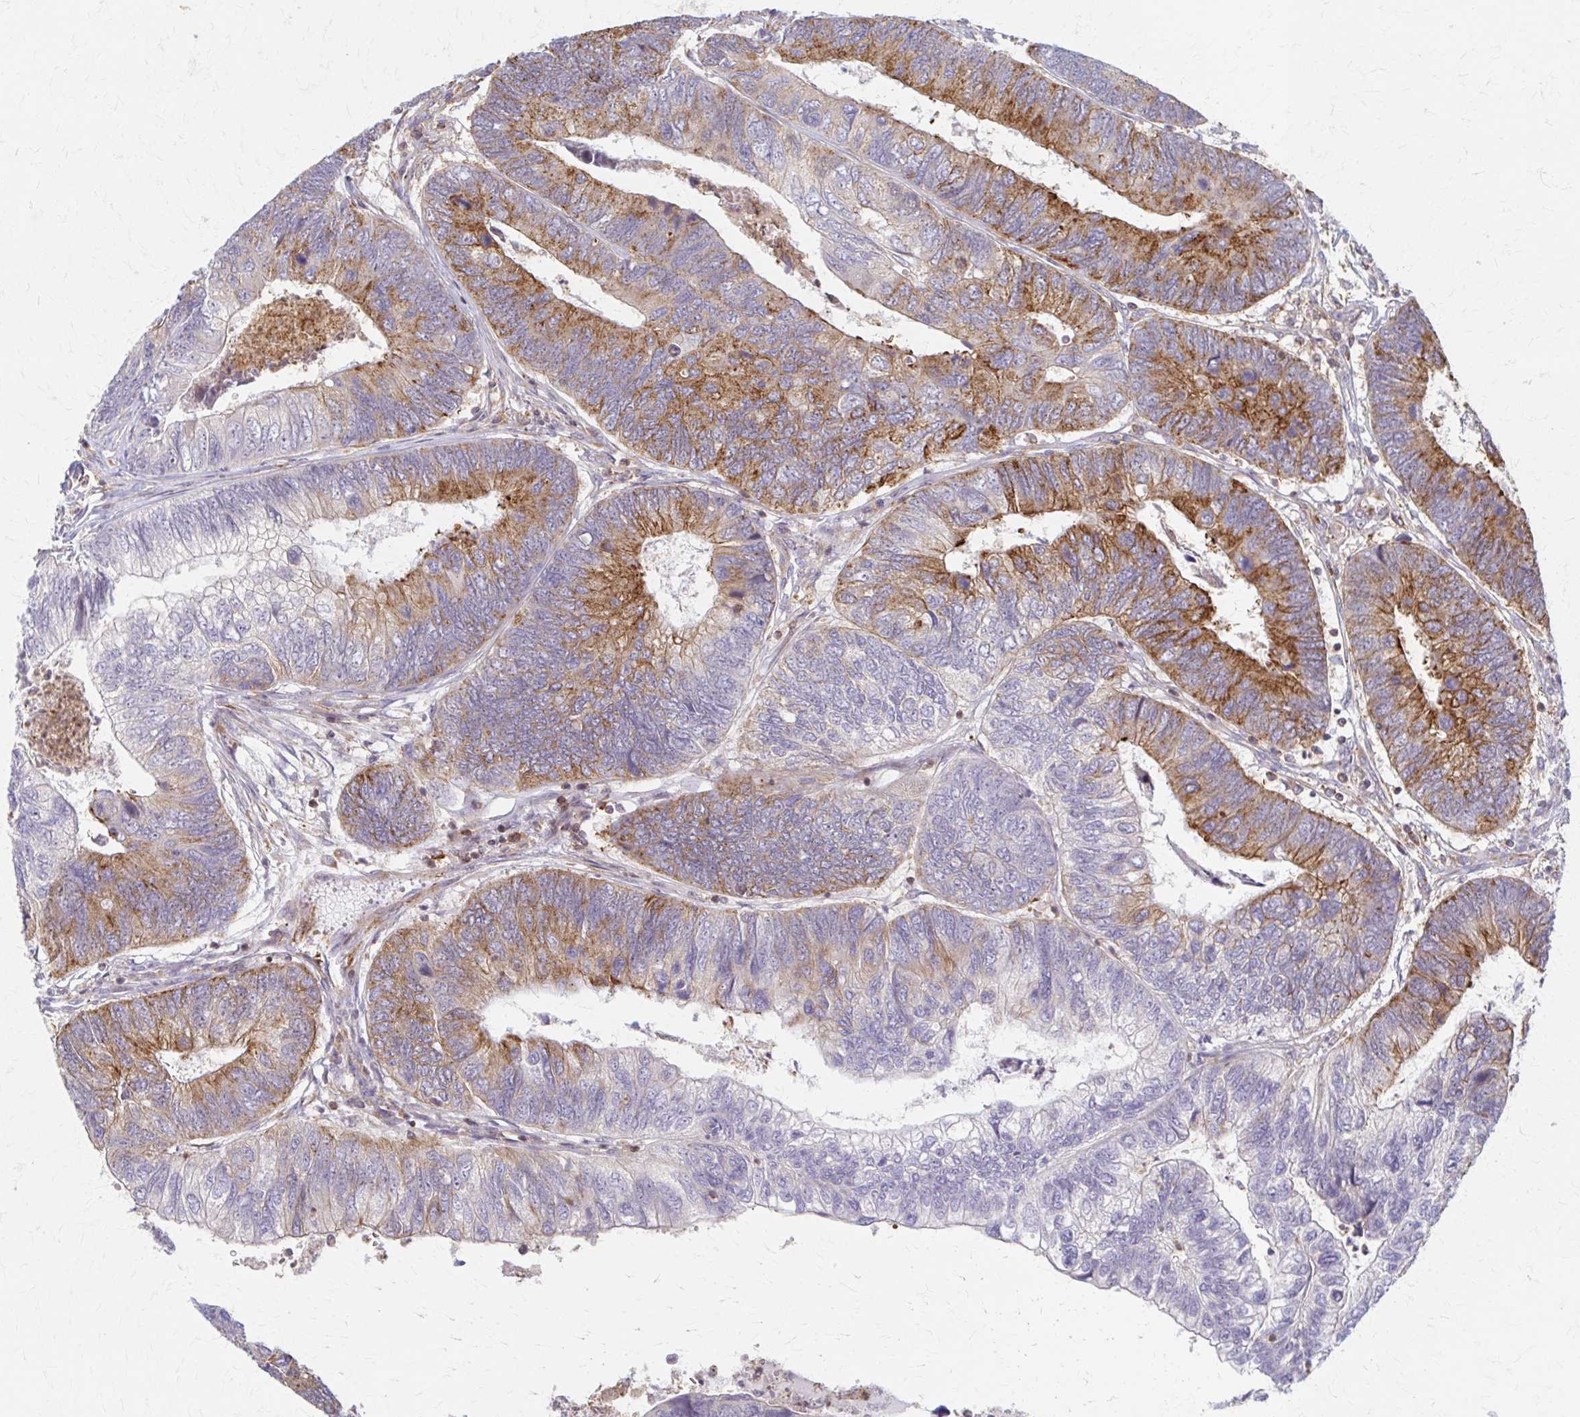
{"staining": {"intensity": "moderate", "quantity": "25%-75%", "location": "cytoplasmic/membranous"}, "tissue": "colorectal cancer", "cell_type": "Tumor cells", "image_type": "cancer", "snomed": [{"axis": "morphology", "description": "Adenocarcinoma, NOS"}, {"axis": "topography", "description": "Colon"}], "caption": "High-power microscopy captured an immunohistochemistry (IHC) micrograph of adenocarcinoma (colorectal), revealing moderate cytoplasmic/membranous staining in approximately 25%-75% of tumor cells.", "gene": "ARHGAP35", "patient": {"sex": "female", "age": 67}}